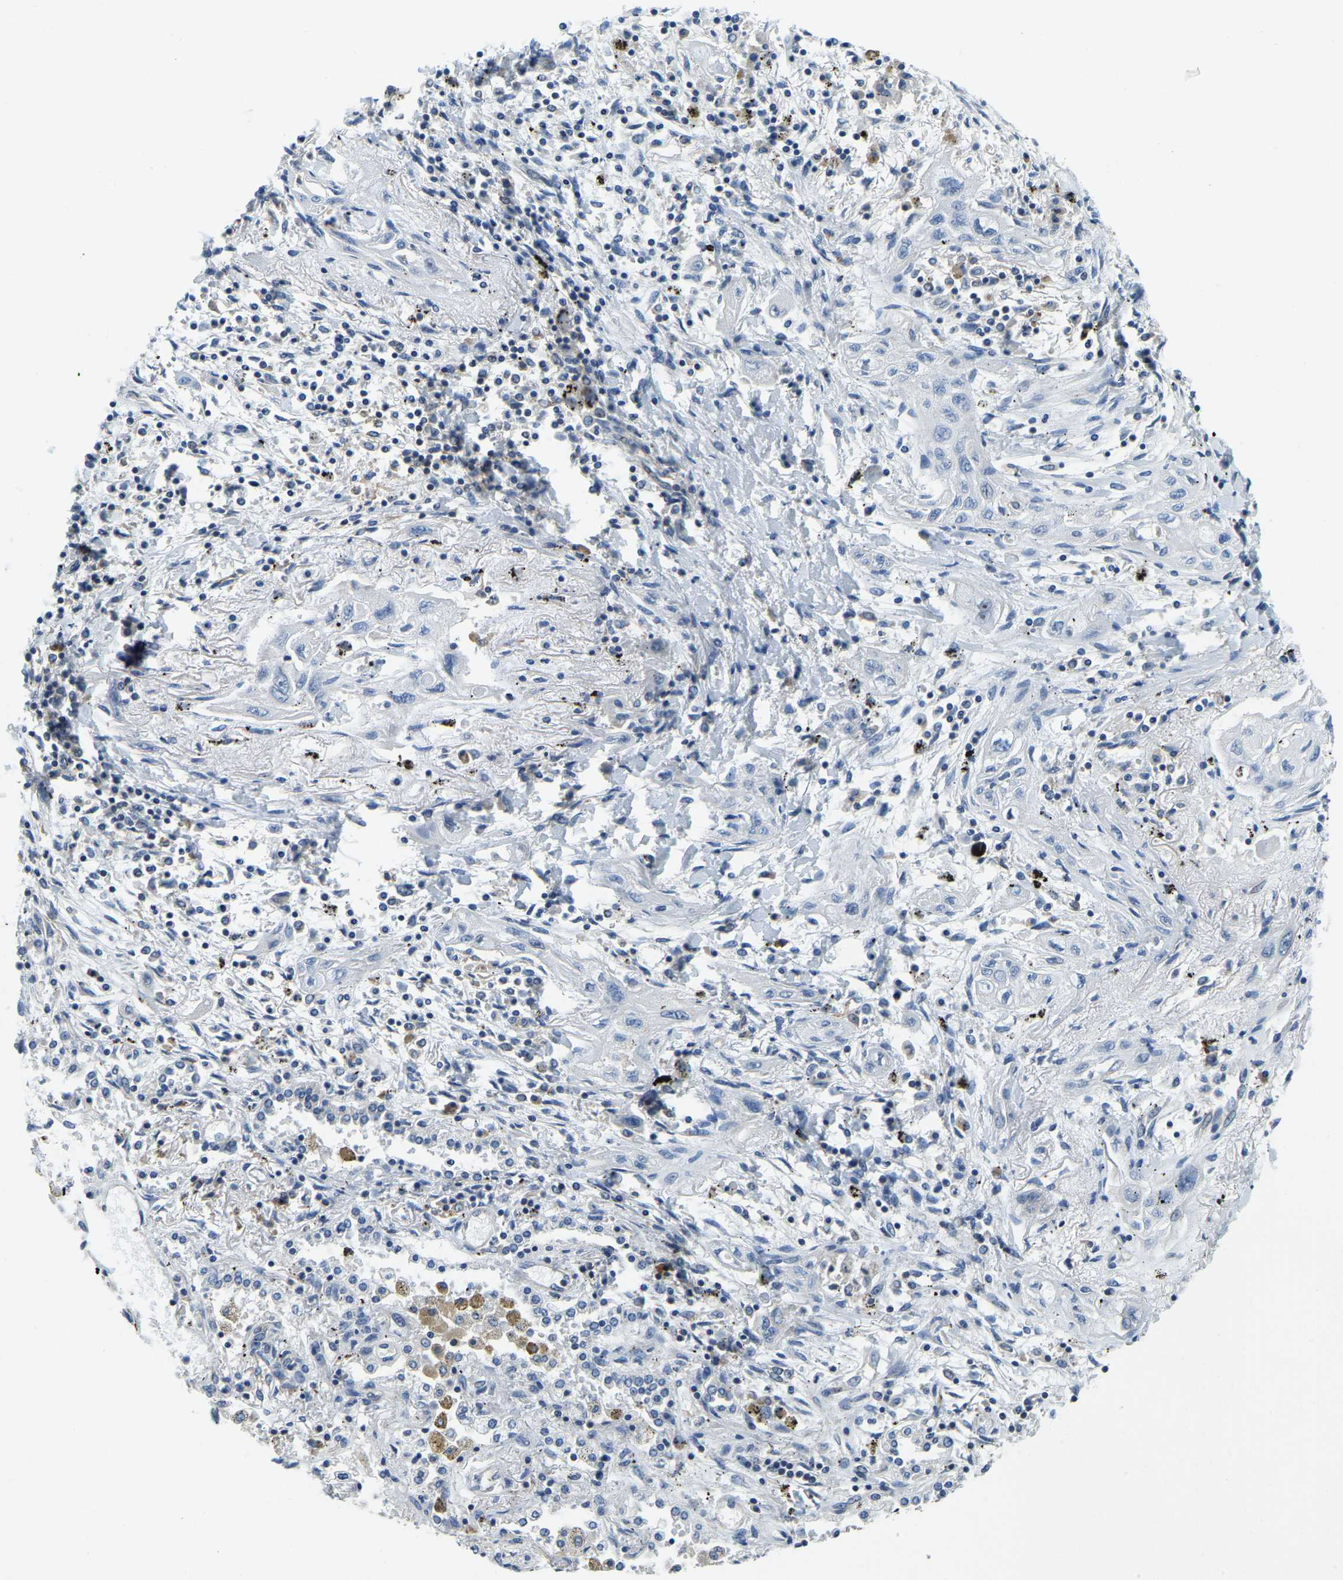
{"staining": {"intensity": "negative", "quantity": "none", "location": "none"}, "tissue": "lung cancer", "cell_type": "Tumor cells", "image_type": "cancer", "snomed": [{"axis": "morphology", "description": "Squamous cell carcinoma, NOS"}, {"axis": "topography", "description": "Lung"}], "caption": "This is an IHC image of human lung squamous cell carcinoma. There is no positivity in tumor cells.", "gene": "RRP1", "patient": {"sex": "female", "age": 47}}